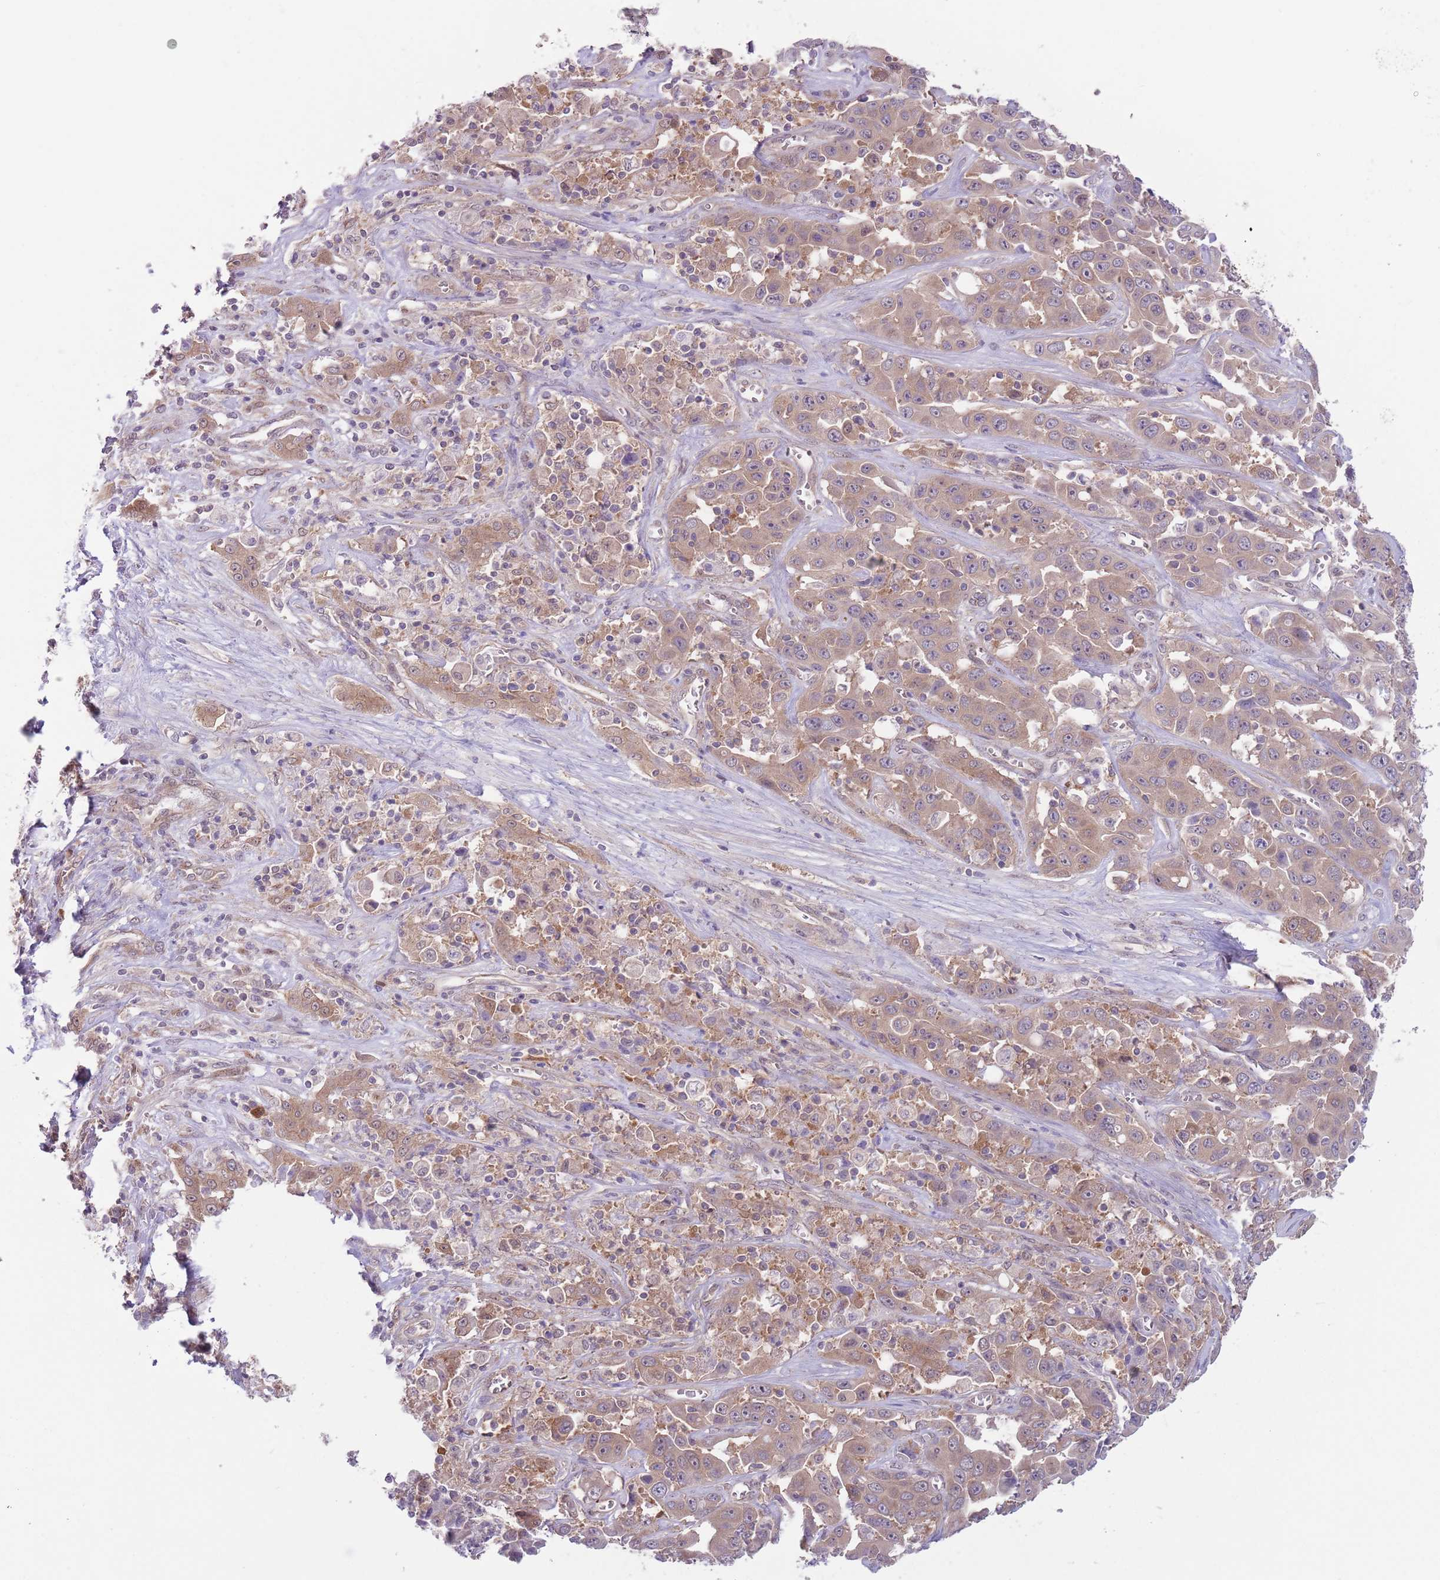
{"staining": {"intensity": "weak", "quantity": ">75%", "location": "cytoplasmic/membranous"}, "tissue": "liver cancer", "cell_type": "Tumor cells", "image_type": "cancer", "snomed": [{"axis": "morphology", "description": "Cholangiocarcinoma"}, {"axis": "topography", "description": "Liver"}], "caption": "Immunohistochemical staining of cholangiocarcinoma (liver) displays low levels of weak cytoplasmic/membranous protein positivity in approximately >75% of tumor cells.", "gene": "COPE", "patient": {"sex": "female", "age": 52}}